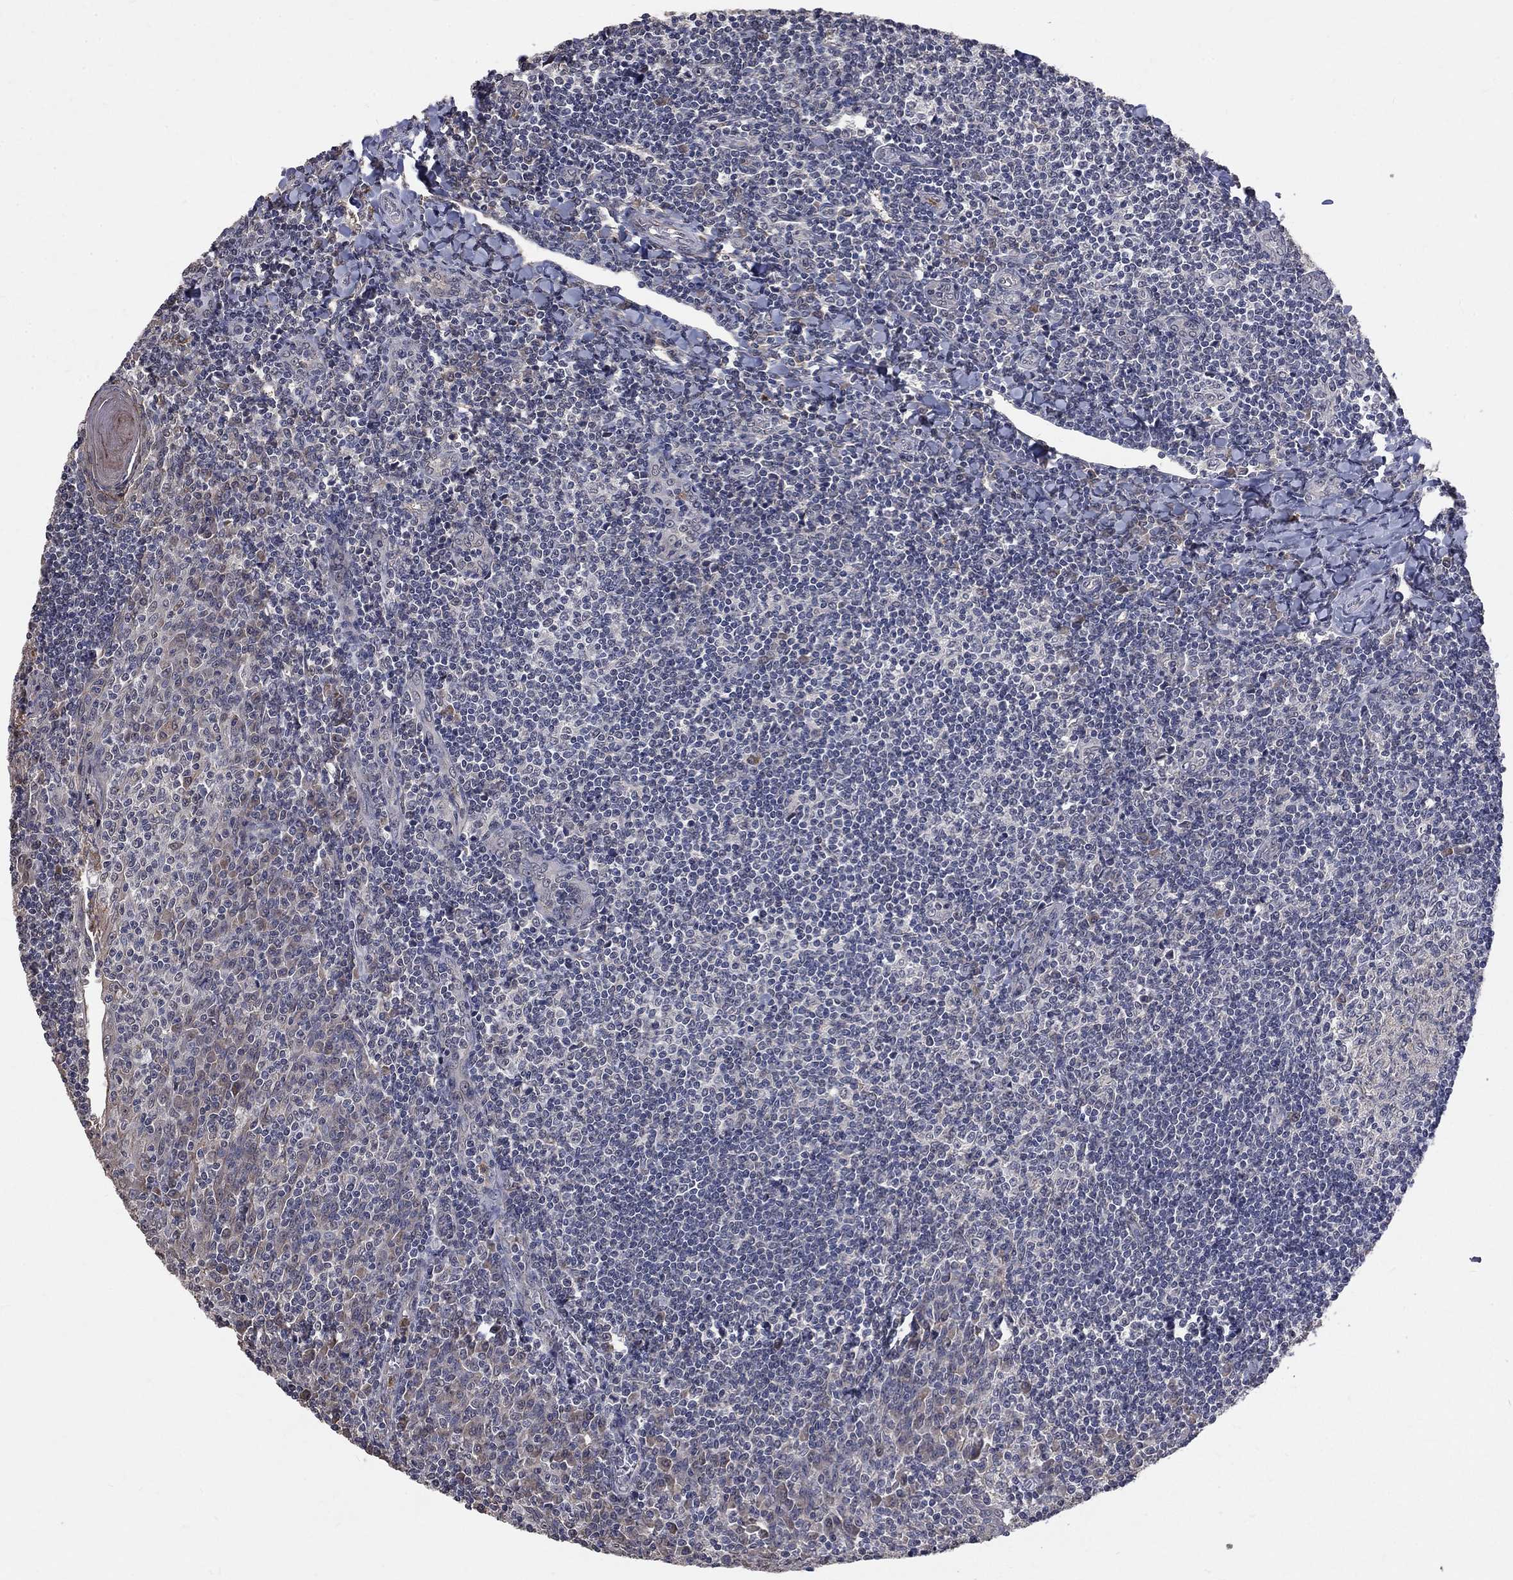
{"staining": {"intensity": "negative", "quantity": "none", "location": "none"}, "tissue": "tonsil", "cell_type": "Germinal center cells", "image_type": "normal", "snomed": [{"axis": "morphology", "description": "Normal tissue, NOS"}, {"axis": "topography", "description": "Tonsil"}], "caption": "The photomicrograph reveals no significant expression in germinal center cells of tonsil. Nuclei are stained in blue.", "gene": "CHST5", "patient": {"sex": "female", "age": 12}}